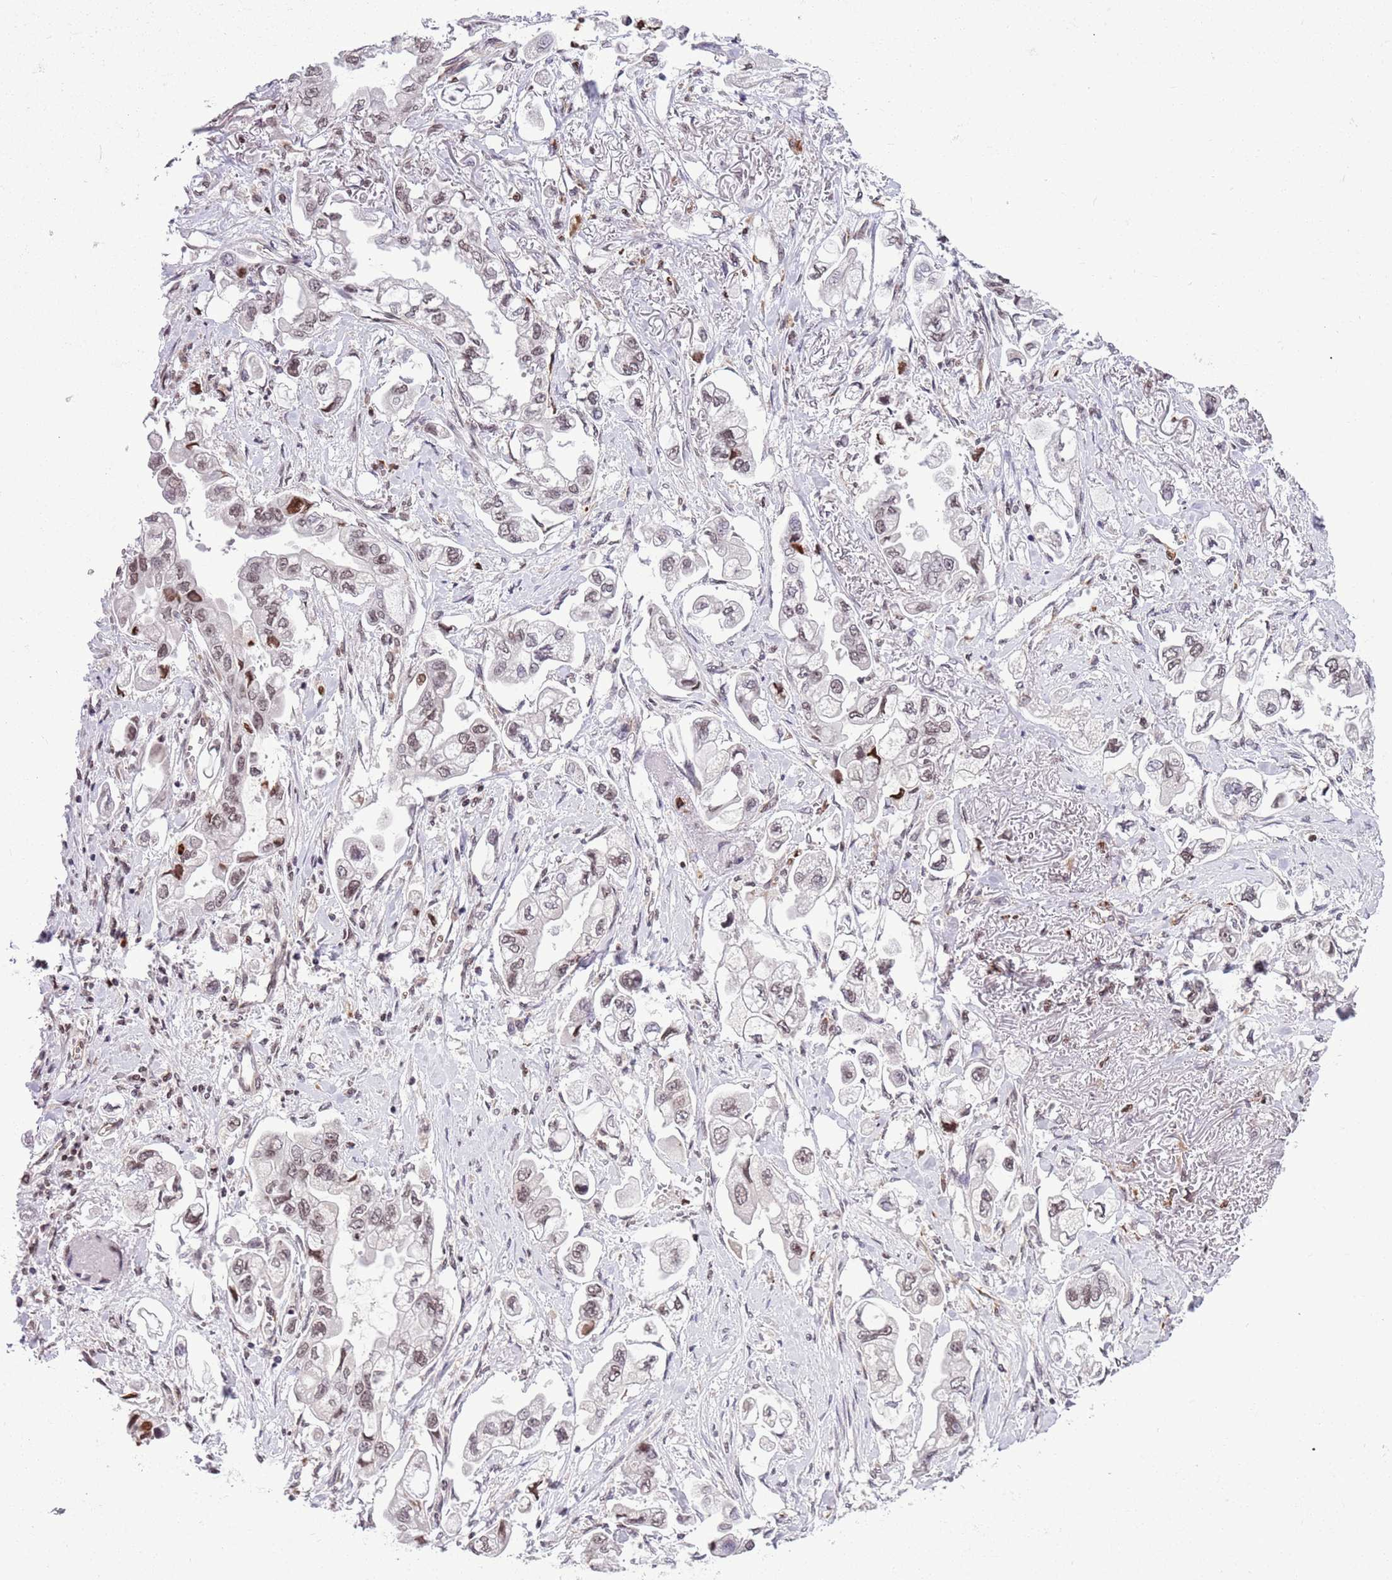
{"staining": {"intensity": "weak", "quantity": "25%-75%", "location": "nuclear"}, "tissue": "stomach cancer", "cell_type": "Tumor cells", "image_type": "cancer", "snomed": [{"axis": "morphology", "description": "Adenocarcinoma, NOS"}, {"axis": "topography", "description": "Stomach"}], "caption": "Stomach adenocarcinoma stained with DAB IHC exhibits low levels of weak nuclear staining in about 25%-75% of tumor cells.", "gene": "NRIP1", "patient": {"sex": "male", "age": 62}}